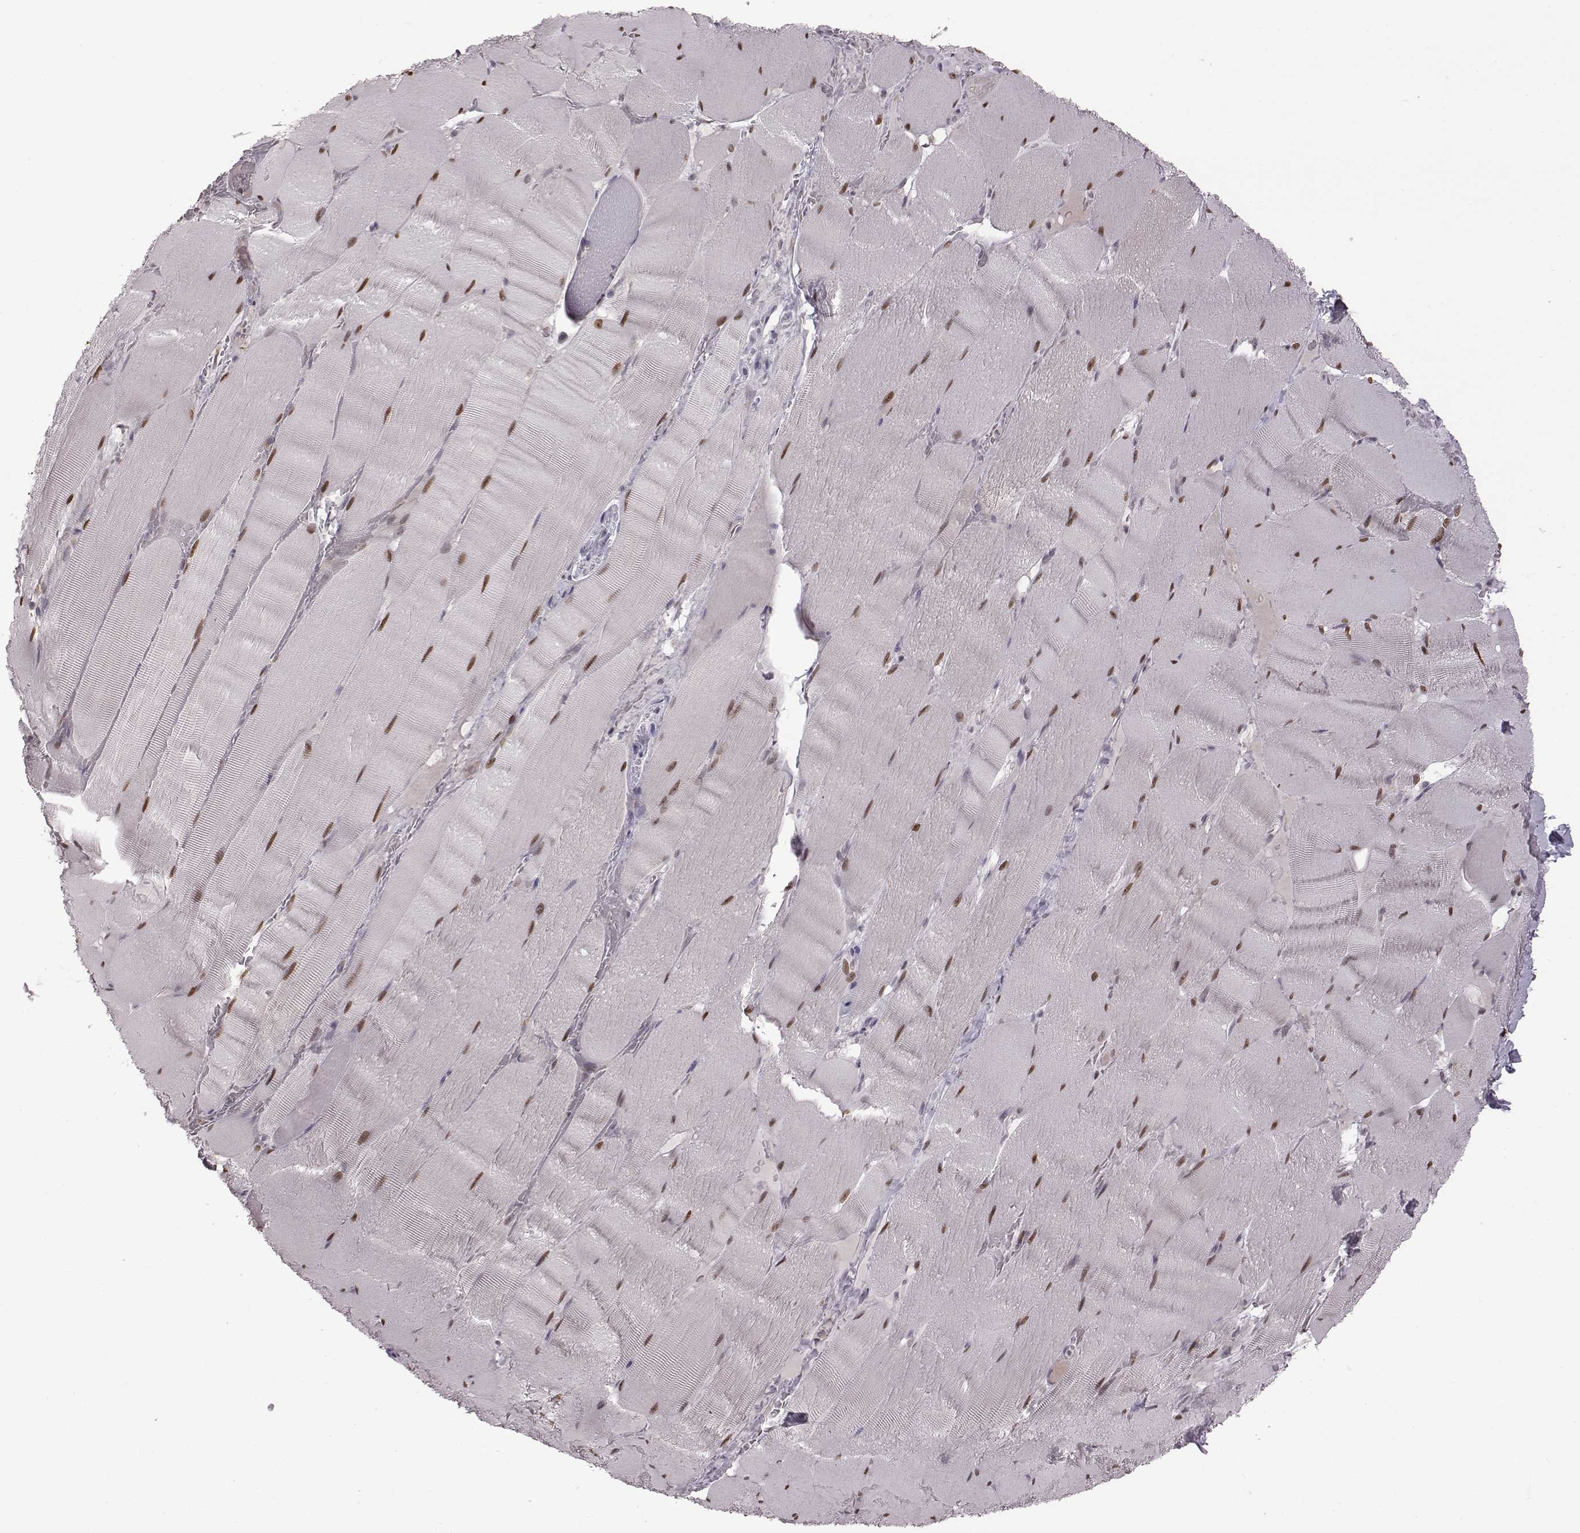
{"staining": {"intensity": "strong", "quantity": ">75%", "location": "nuclear"}, "tissue": "skeletal muscle", "cell_type": "Myocytes", "image_type": "normal", "snomed": [{"axis": "morphology", "description": "Normal tissue, NOS"}, {"axis": "topography", "description": "Skeletal muscle"}], "caption": "Immunohistochemical staining of normal human skeletal muscle displays high levels of strong nuclear expression in about >75% of myocytes. Immunohistochemistry stains the protein in brown and the nuclei are stained blue.", "gene": "BICDL1", "patient": {"sex": "male", "age": 56}}